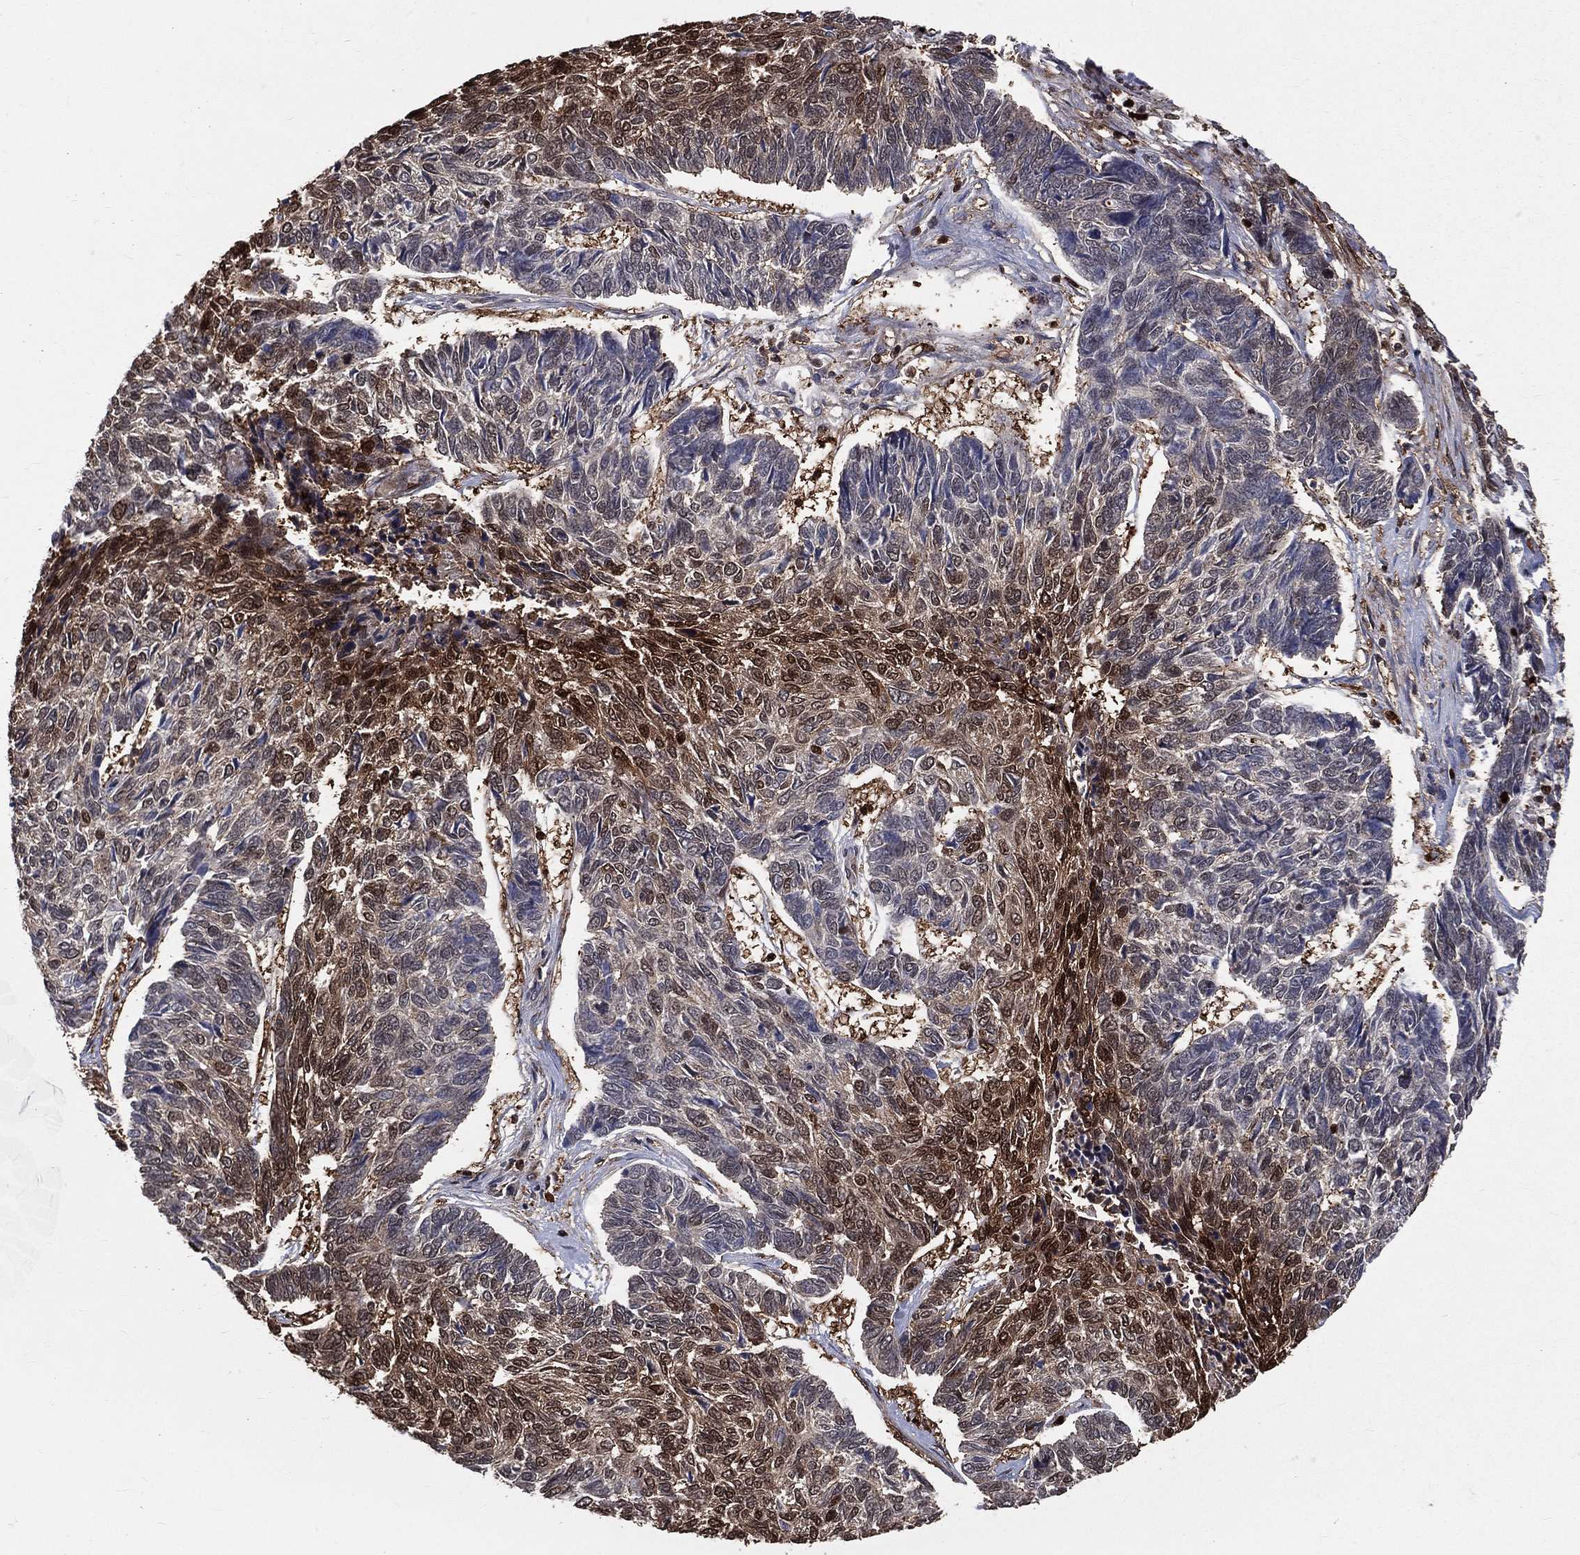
{"staining": {"intensity": "strong", "quantity": "<25%", "location": "cytoplasmic/membranous,nuclear"}, "tissue": "skin cancer", "cell_type": "Tumor cells", "image_type": "cancer", "snomed": [{"axis": "morphology", "description": "Basal cell carcinoma"}, {"axis": "topography", "description": "Skin"}], "caption": "Tumor cells exhibit medium levels of strong cytoplasmic/membranous and nuclear positivity in approximately <25% of cells in skin basal cell carcinoma.", "gene": "ENO1", "patient": {"sex": "female", "age": 65}}